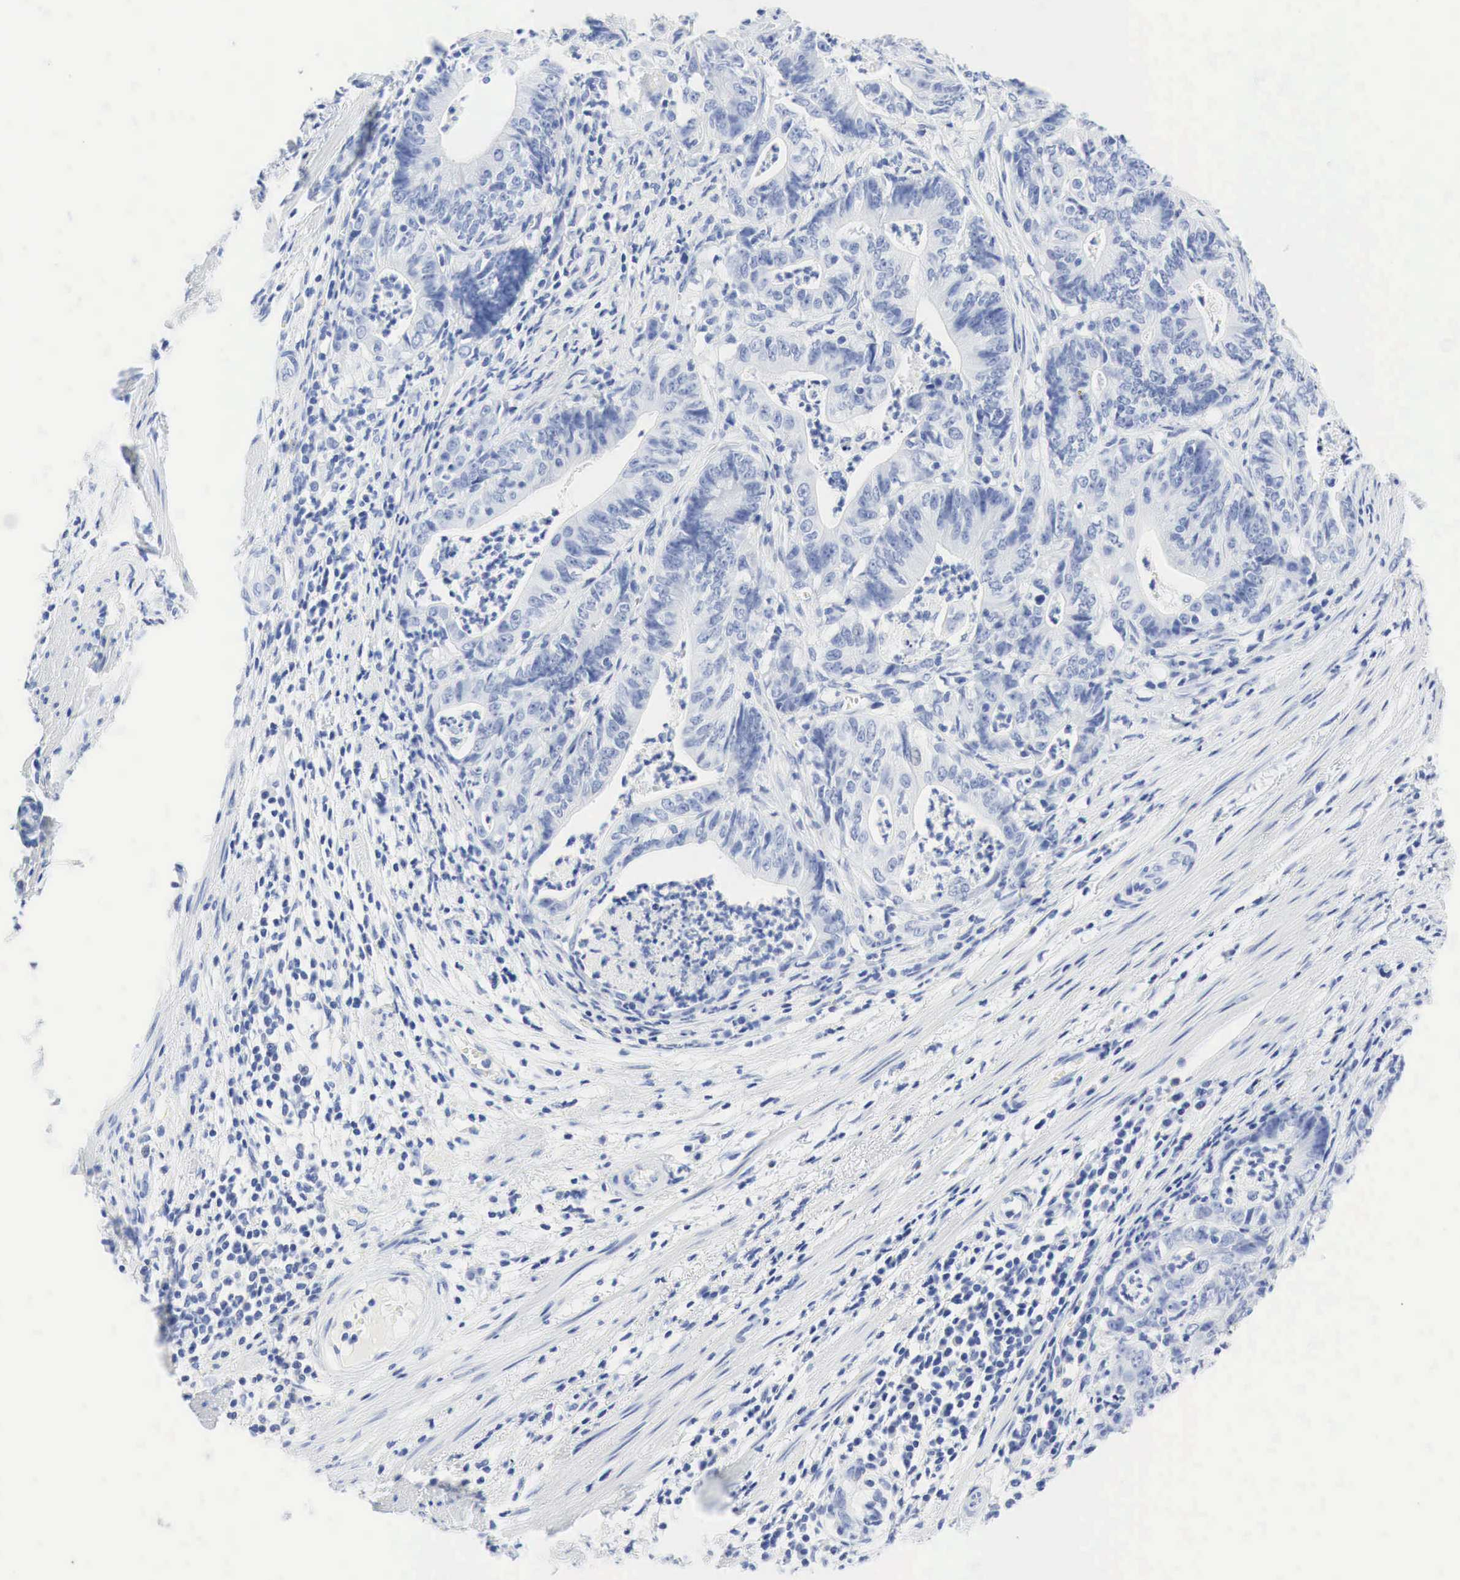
{"staining": {"intensity": "negative", "quantity": "none", "location": "none"}, "tissue": "stomach cancer", "cell_type": "Tumor cells", "image_type": "cancer", "snomed": [{"axis": "morphology", "description": "Adenocarcinoma, NOS"}, {"axis": "topography", "description": "Stomach, lower"}], "caption": "This is an immunohistochemistry image of stomach adenocarcinoma. There is no staining in tumor cells.", "gene": "INHA", "patient": {"sex": "female", "age": 86}}